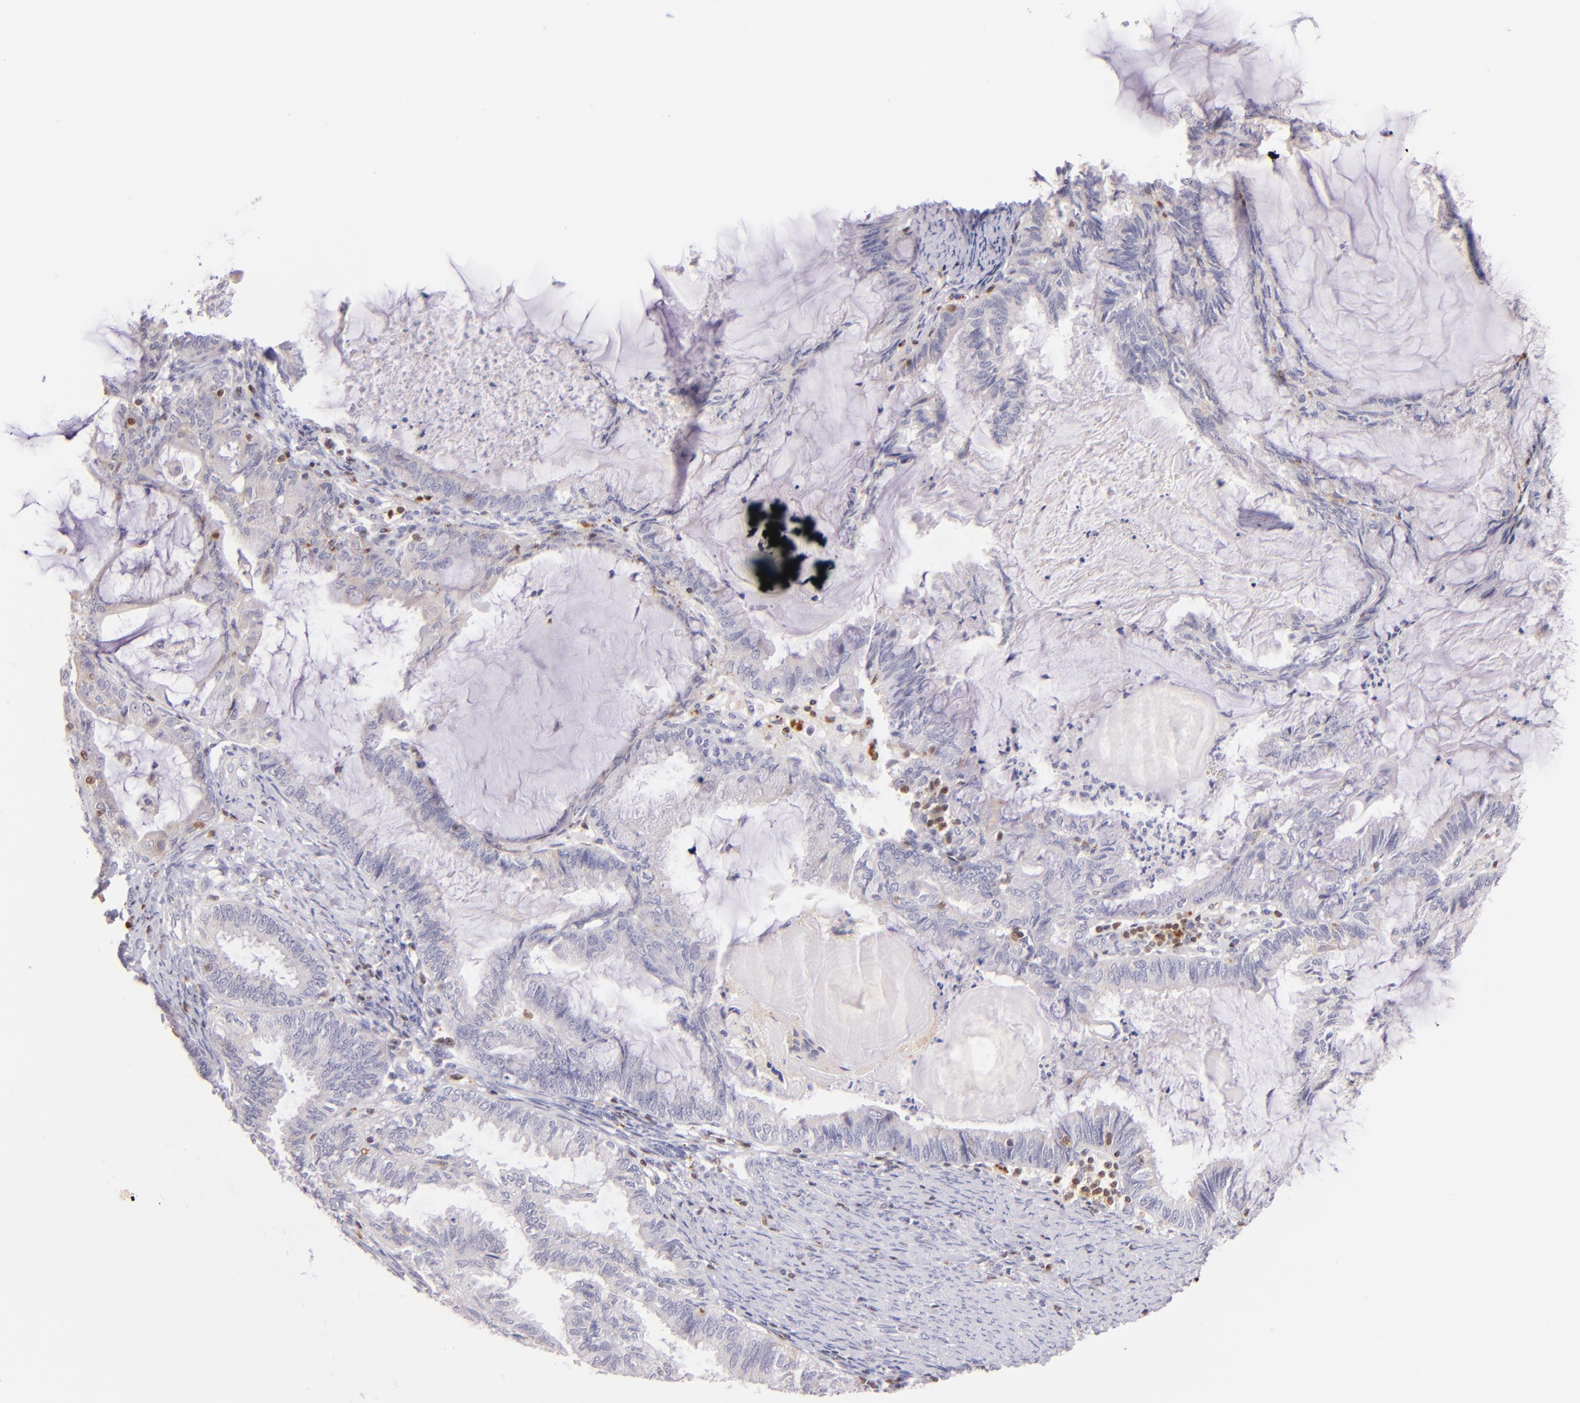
{"staining": {"intensity": "negative", "quantity": "none", "location": "none"}, "tissue": "endometrial cancer", "cell_type": "Tumor cells", "image_type": "cancer", "snomed": [{"axis": "morphology", "description": "Adenocarcinoma, NOS"}, {"axis": "topography", "description": "Endometrium"}], "caption": "Immunohistochemistry (IHC) of human endometrial adenocarcinoma demonstrates no staining in tumor cells. (DAB immunohistochemistry (IHC) visualized using brightfield microscopy, high magnification).", "gene": "ZAP70", "patient": {"sex": "female", "age": 86}}